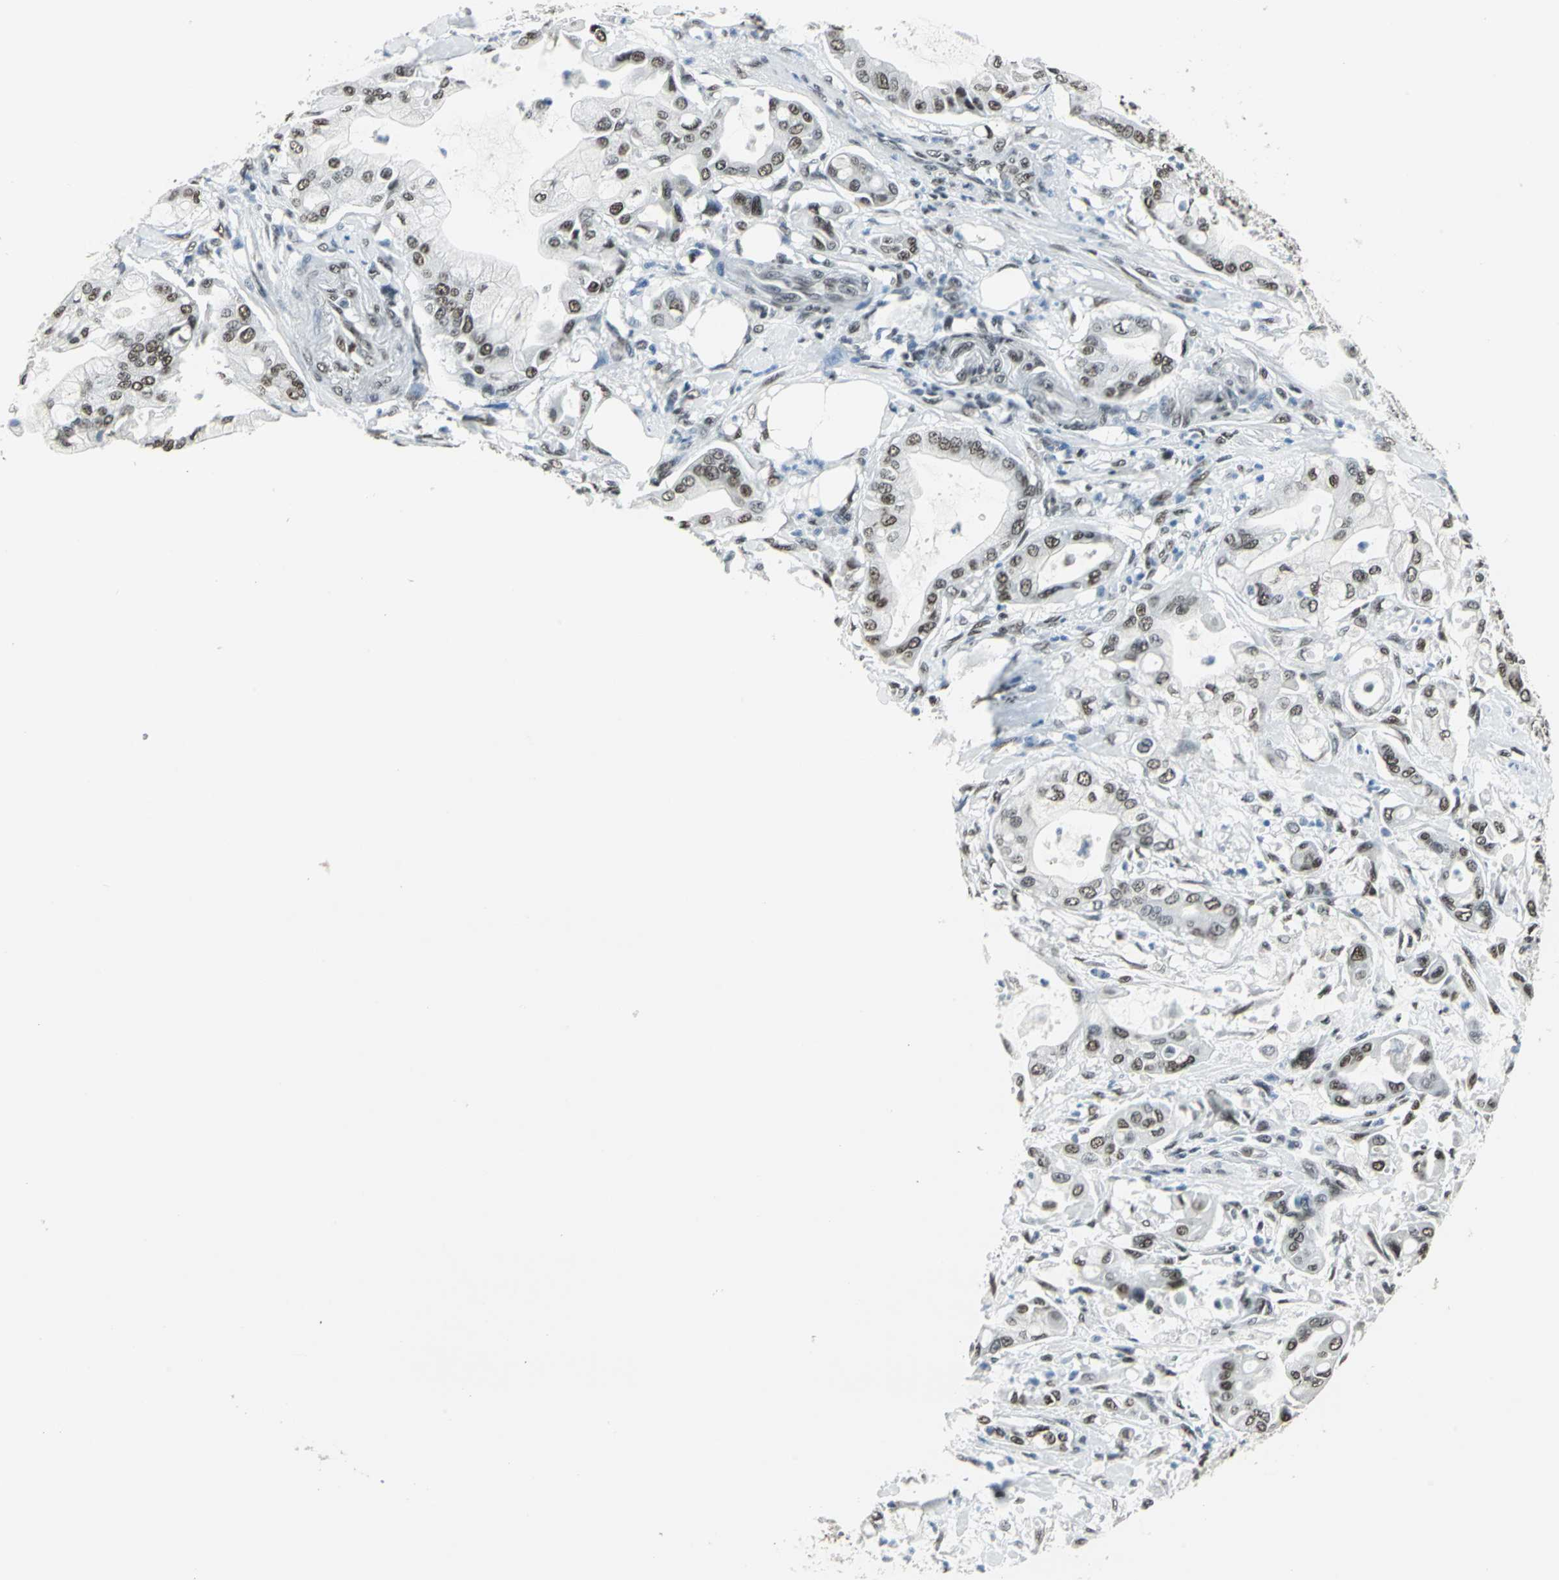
{"staining": {"intensity": "moderate", "quantity": ">75%", "location": "nuclear"}, "tissue": "pancreatic cancer", "cell_type": "Tumor cells", "image_type": "cancer", "snomed": [{"axis": "morphology", "description": "Adenocarcinoma, NOS"}, {"axis": "morphology", "description": "Adenocarcinoma, metastatic, NOS"}, {"axis": "topography", "description": "Lymph node"}, {"axis": "topography", "description": "Pancreas"}, {"axis": "topography", "description": "Duodenum"}], "caption": "A histopathology image of human pancreatic cancer stained for a protein displays moderate nuclear brown staining in tumor cells.", "gene": "ADNP", "patient": {"sex": "female", "age": 64}}